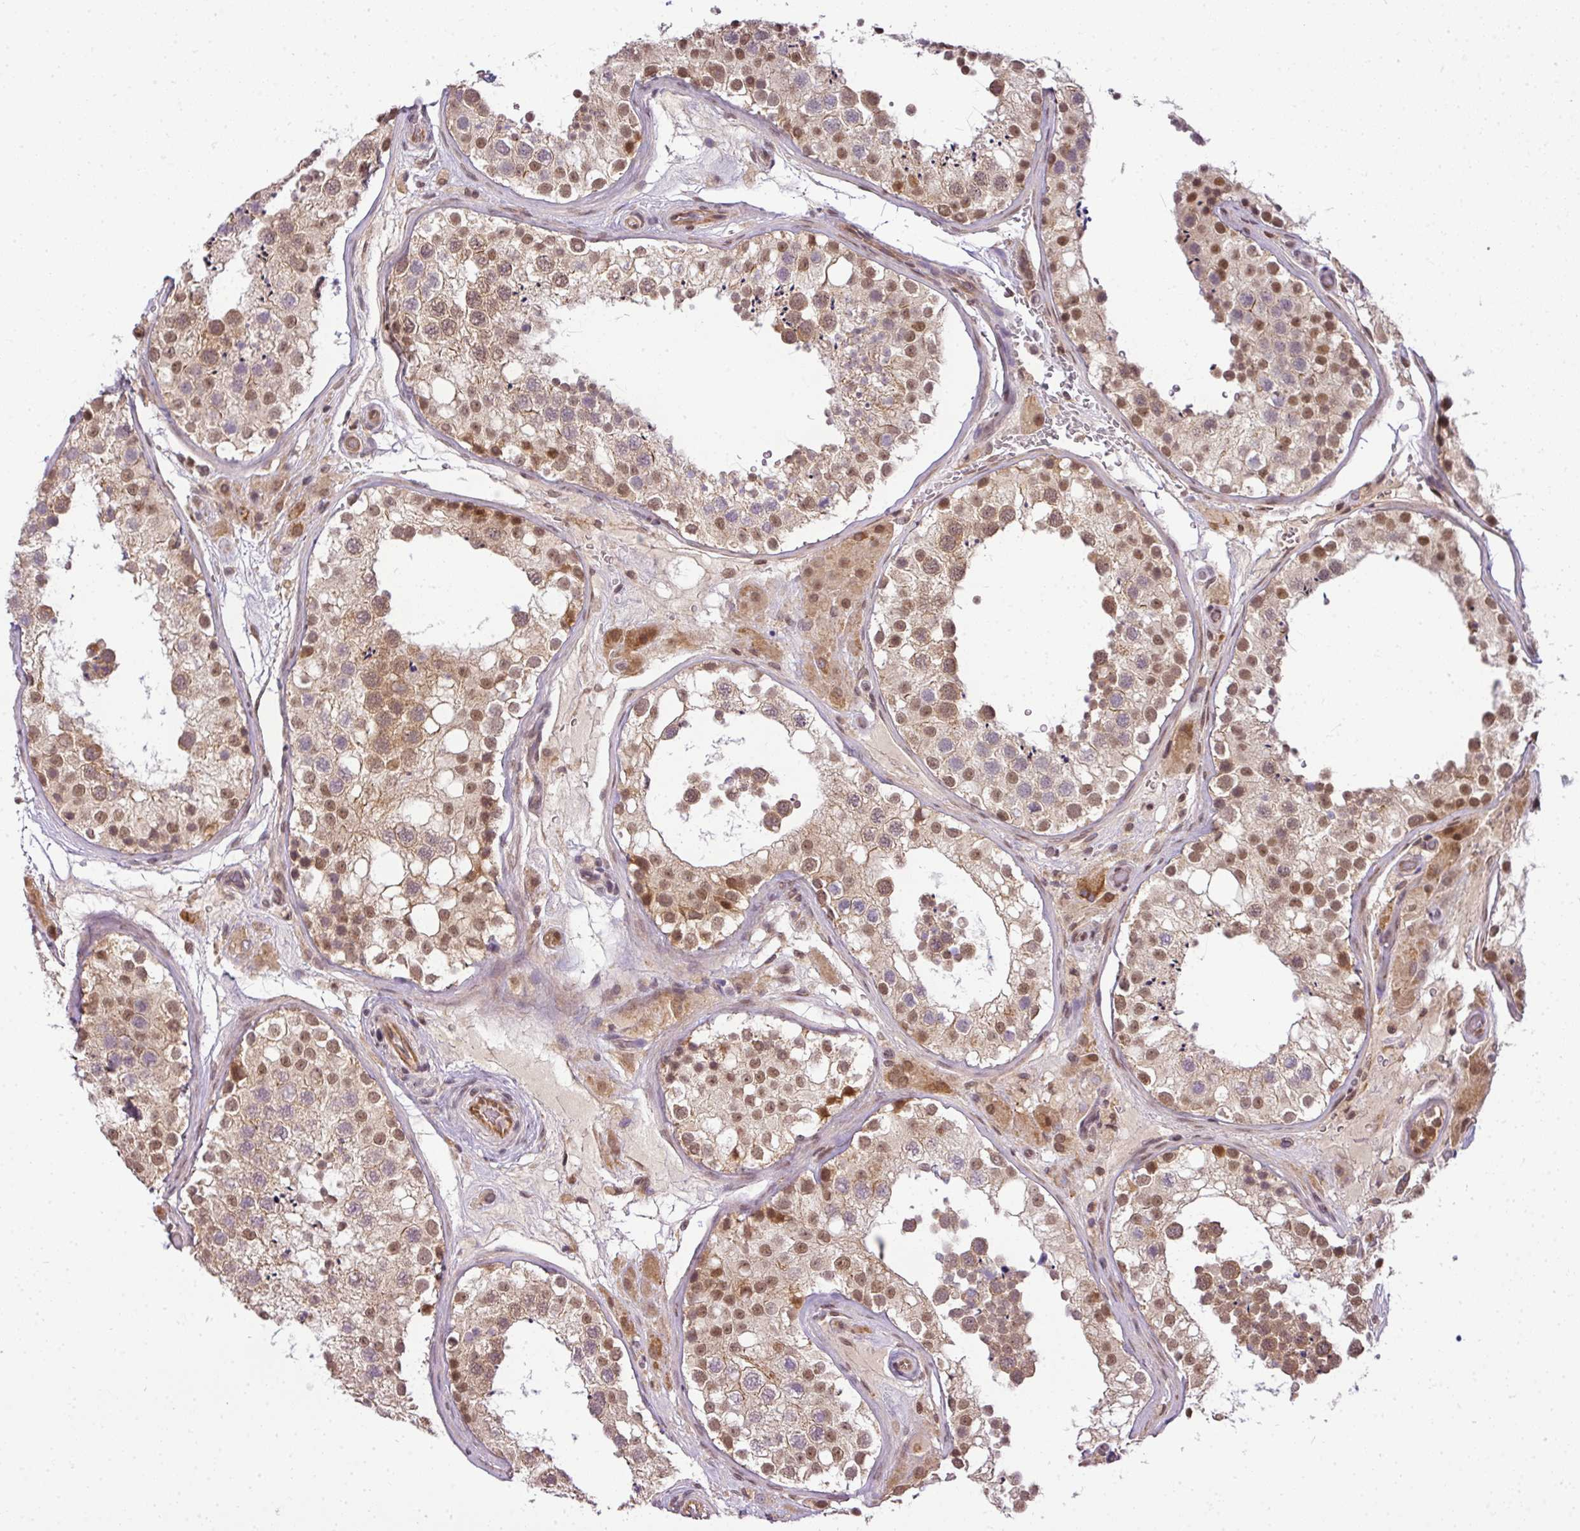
{"staining": {"intensity": "moderate", "quantity": ">75%", "location": "cytoplasmic/membranous,nuclear"}, "tissue": "testis", "cell_type": "Cells in seminiferous ducts", "image_type": "normal", "snomed": [{"axis": "morphology", "description": "Normal tissue, NOS"}, {"axis": "topography", "description": "Testis"}], "caption": "Immunohistochemical staining of benign human testis demonstrates moderate cytoplasmic/membranous,nuclear protein expression in about >75% of cells in seminiferous ducts.", "gene": "C1orf226", "patient": {"sex": "male", "age": 26}}